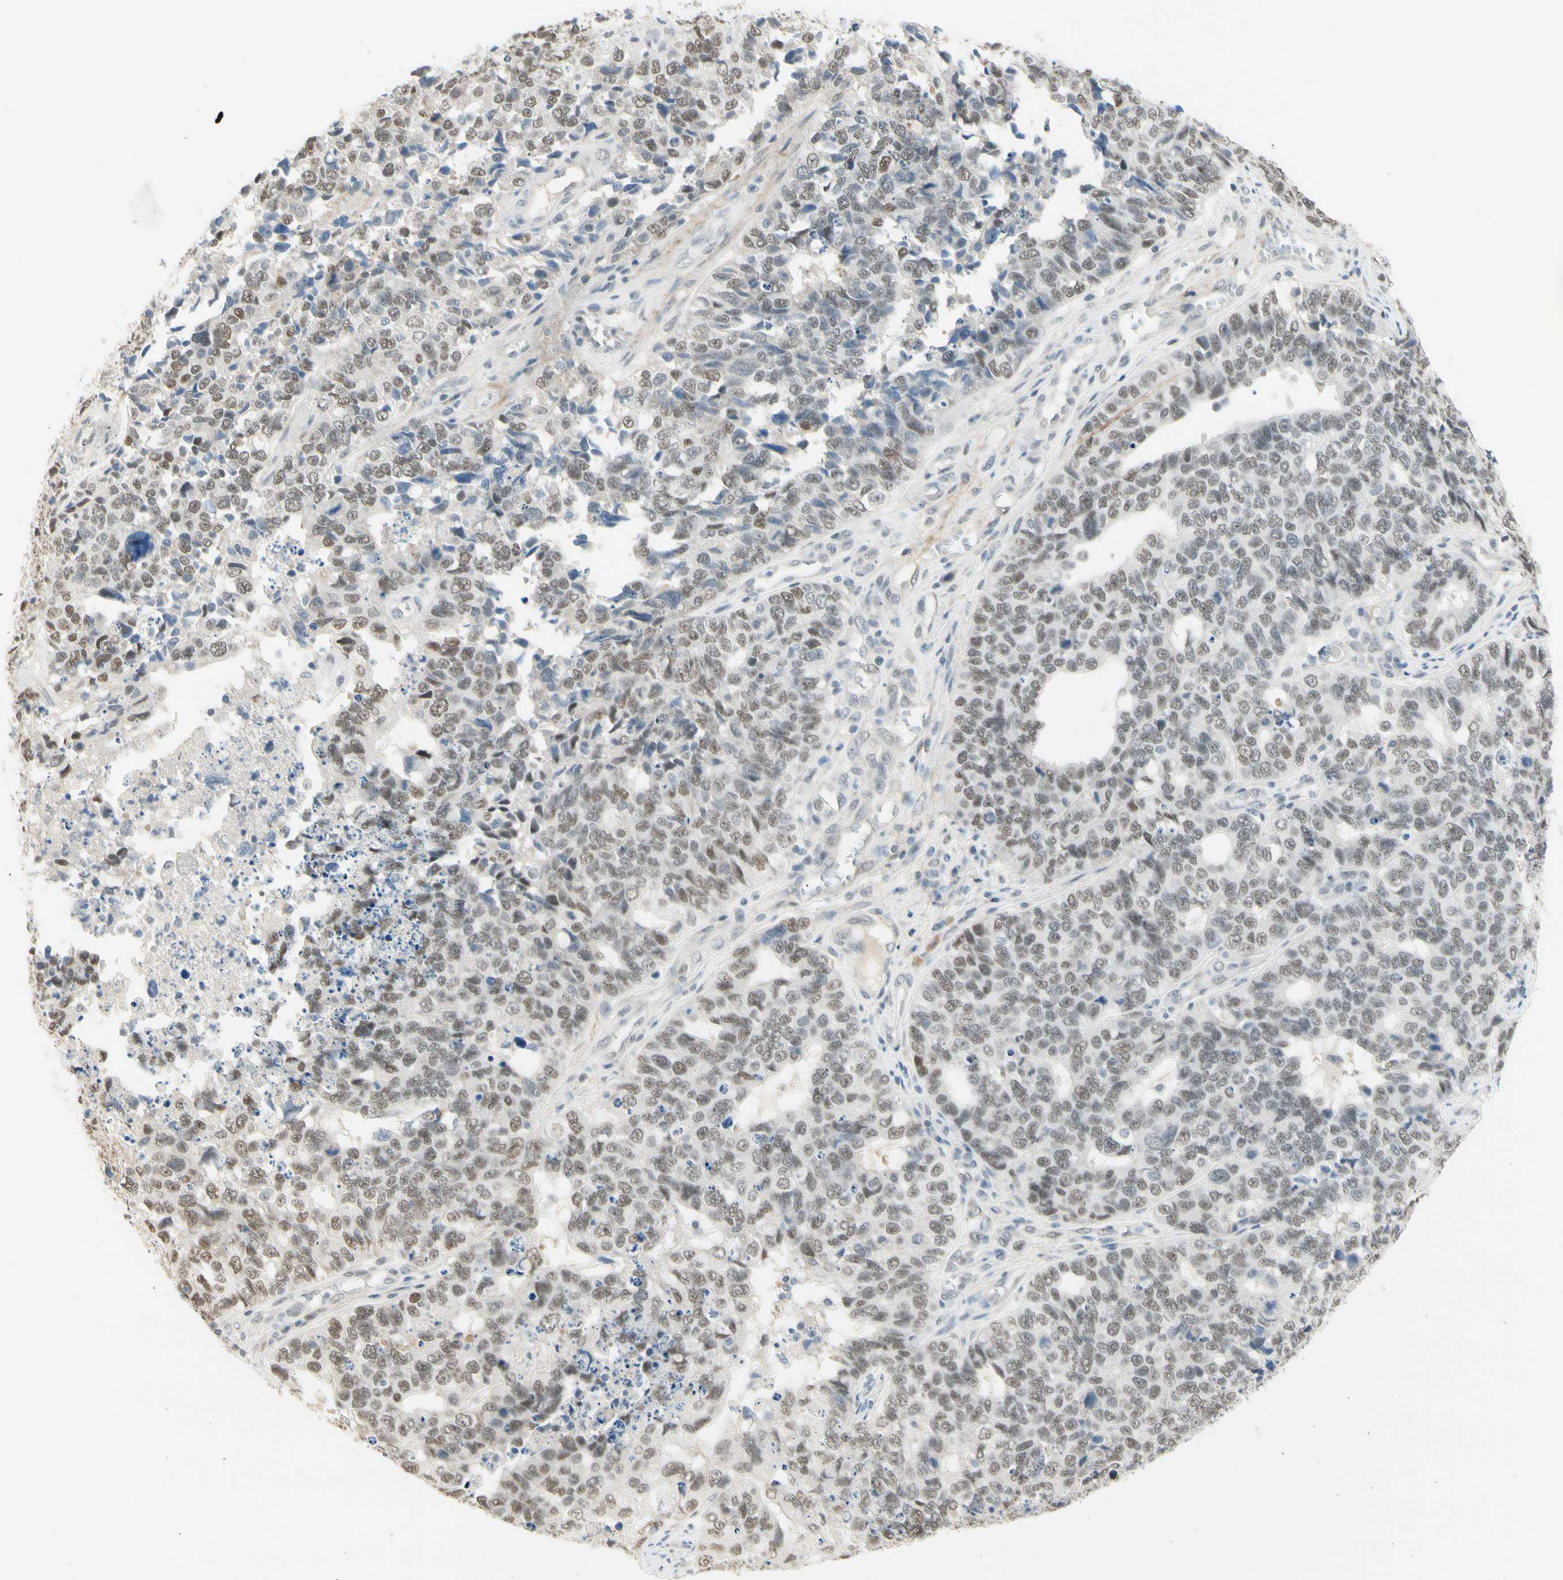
{"staining": {"intensity": "weak", "quantity": ">75%", "location": "nuclear"}, "tissue": "cervical cancer", "cell_type": "Tumor cells", "image_type": "cancer", "snomed": [{"axis": "morphology", "description": "Squamous cell carcinoma, NOS"}, {"axis": "topography", "description": "Cervix"}], "caption": "The immunohistochemical stain shows weak nuclear expression in tumor cells of cervical cancer tissue.", "gene": "ASPN", "patient": {"sex": "female", "age": 63}}